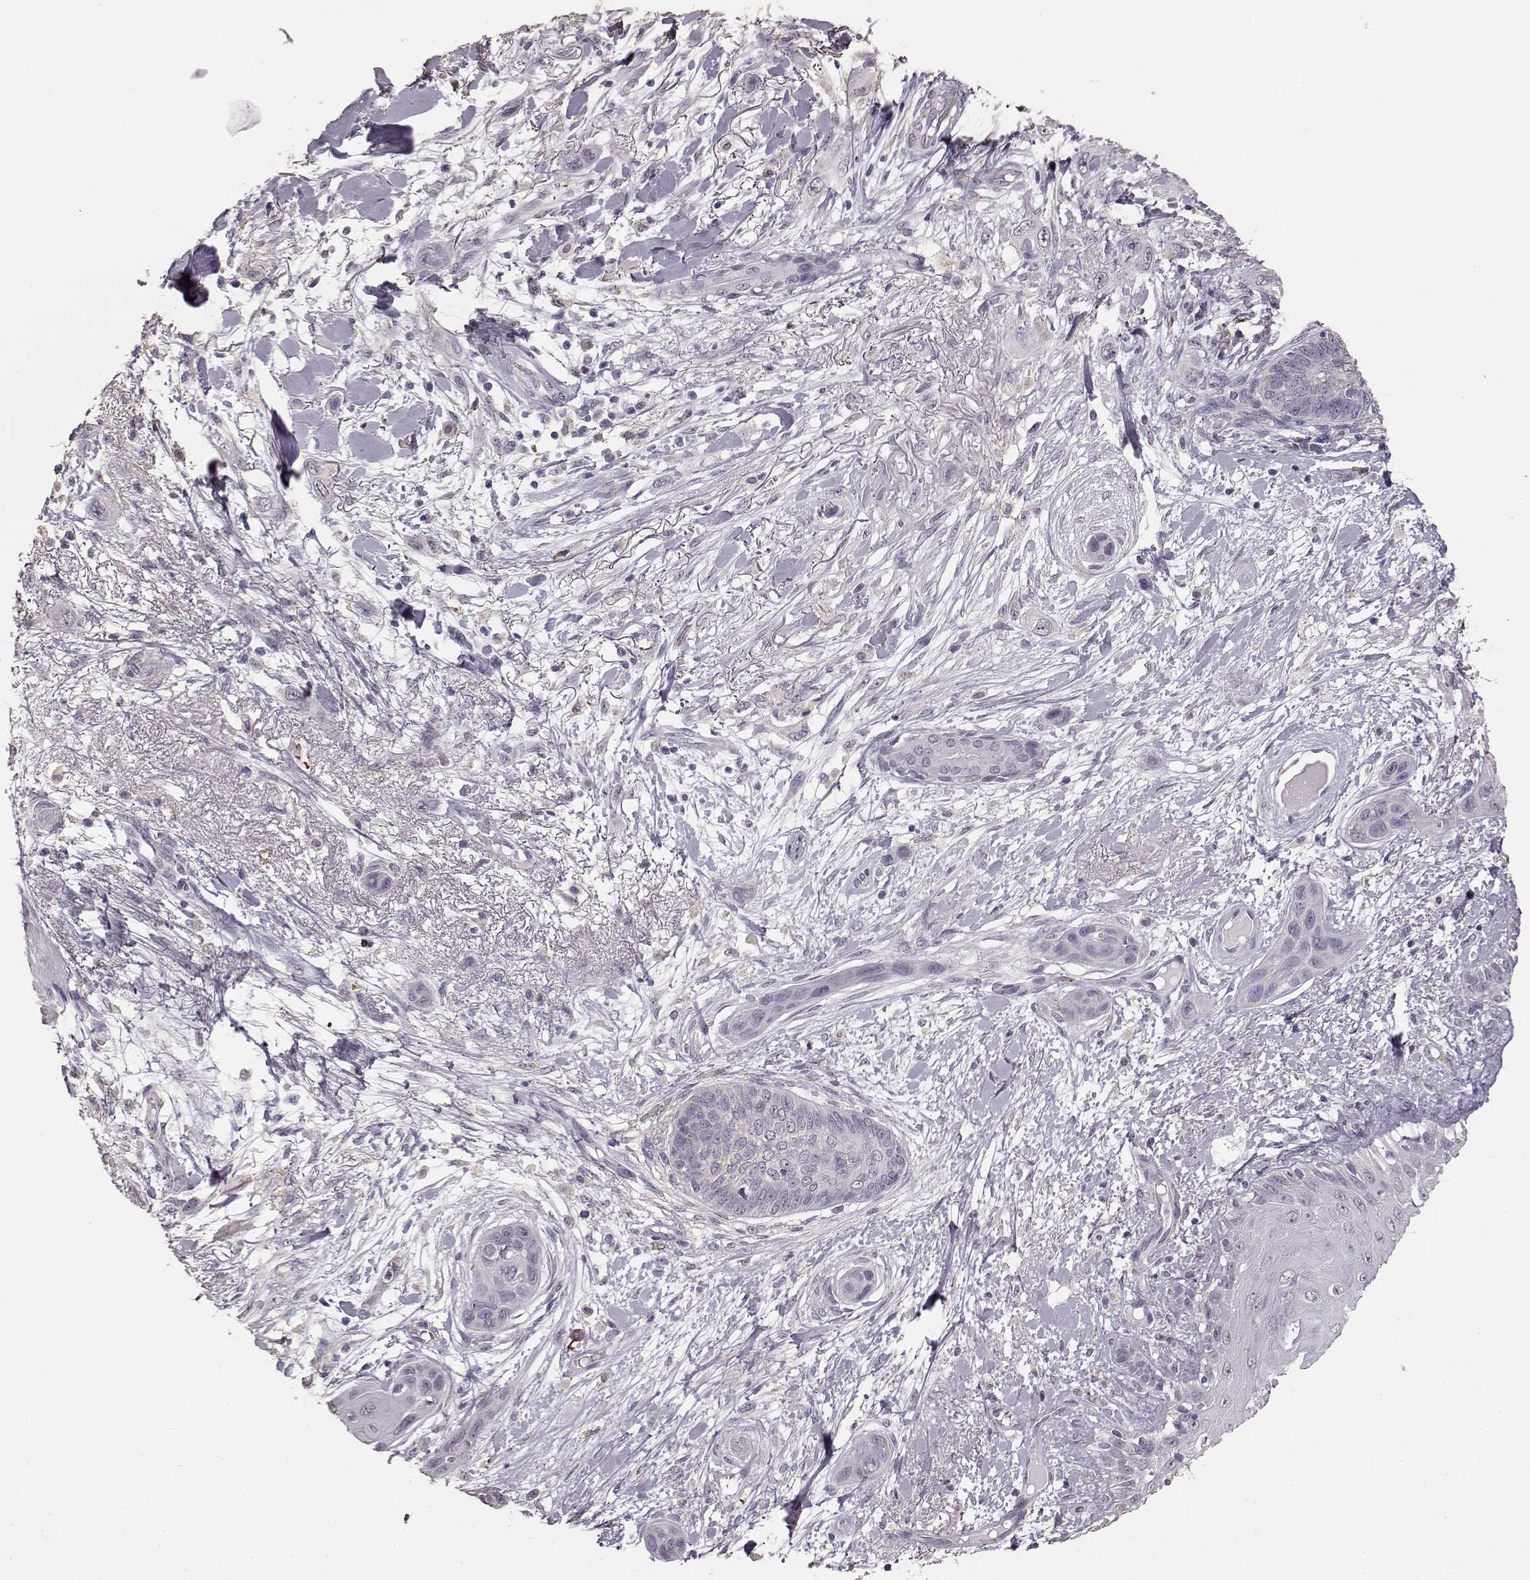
{"staining": {"intensity": "negative", "quantity": "none", "location": "none"}, "tissue": "skin cancer", "cell_type": "Tumor cells", "image_type": "cancer", "snomed": [{"axis": "morphology", "description": "Squamous cell carcinoma, NOS"}, {"axis": "topography", "description": "Skin"}], "caption": "There is no significant positivity in tumor cells of skin squamous cell carcinoma.", "gene": "GABRG3", "patient": {"sex": "male", "age": 79}}